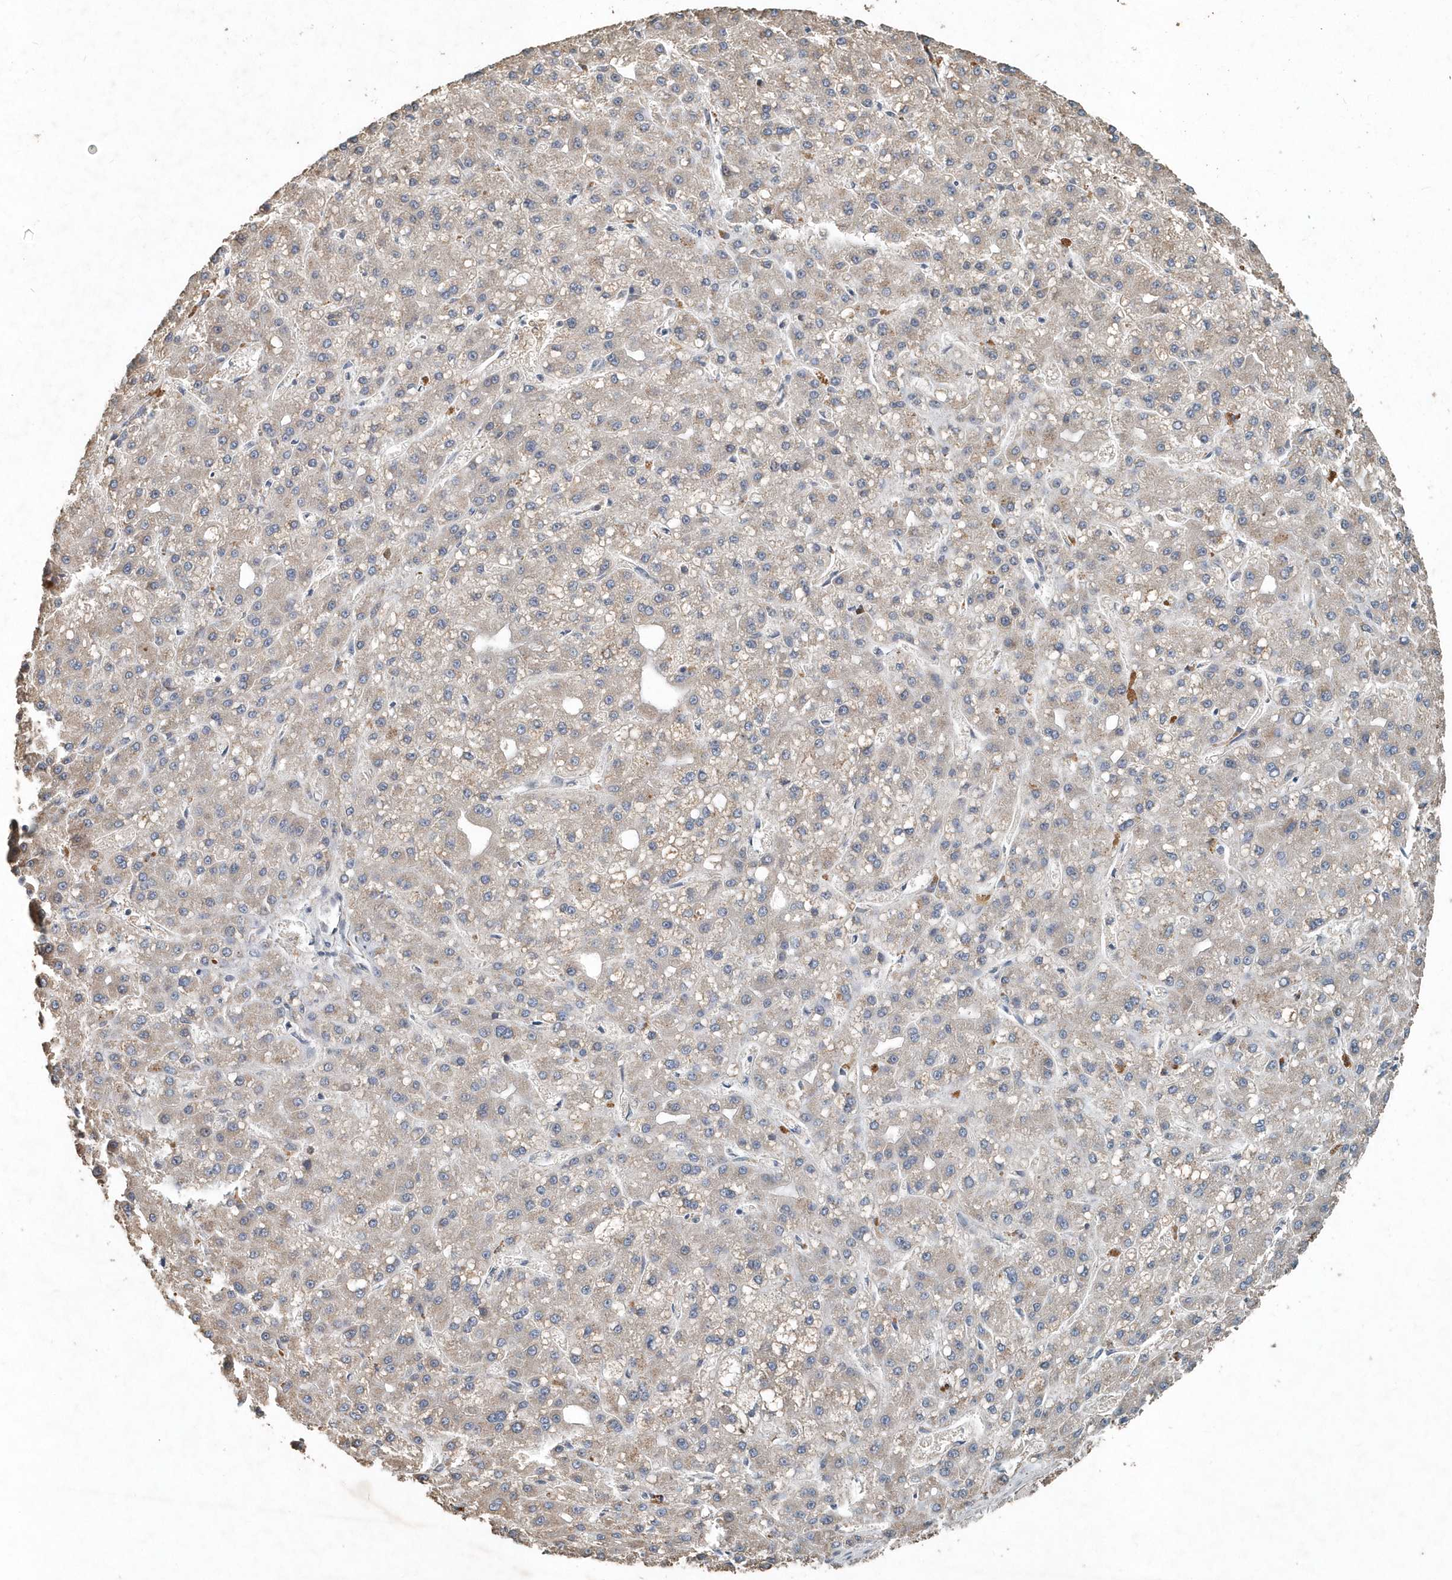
{"staining": {"intensity": "weak", "quantity": "25%-75%", "location": "cytoplasmic/membranous"}, "tissue": "liver cancer", "cell_type": "Tumor cells", "image_type": "cancer", "snomed": [{"axis": "morphology", "description": "Carcinoma, Hepatocellular, NOS"}, {"axis": "topography", "description": "Liver"}], "caption": "Immunohistochemistry staining of liver cancer, which reveals low levels of weak cytoplasmic/membranous positivity in approximately 25%-75% of tumor cells indicating weak cytoplasmic/membranous protein staining. The staining was performed using DAB (3,3'-diaminobenzidine) (brown) for protein detection and nuclei were counterstained in hematoxylin (blue).", "gene": "SCFD2", "patient": {"sex": "male", "age": 67}}